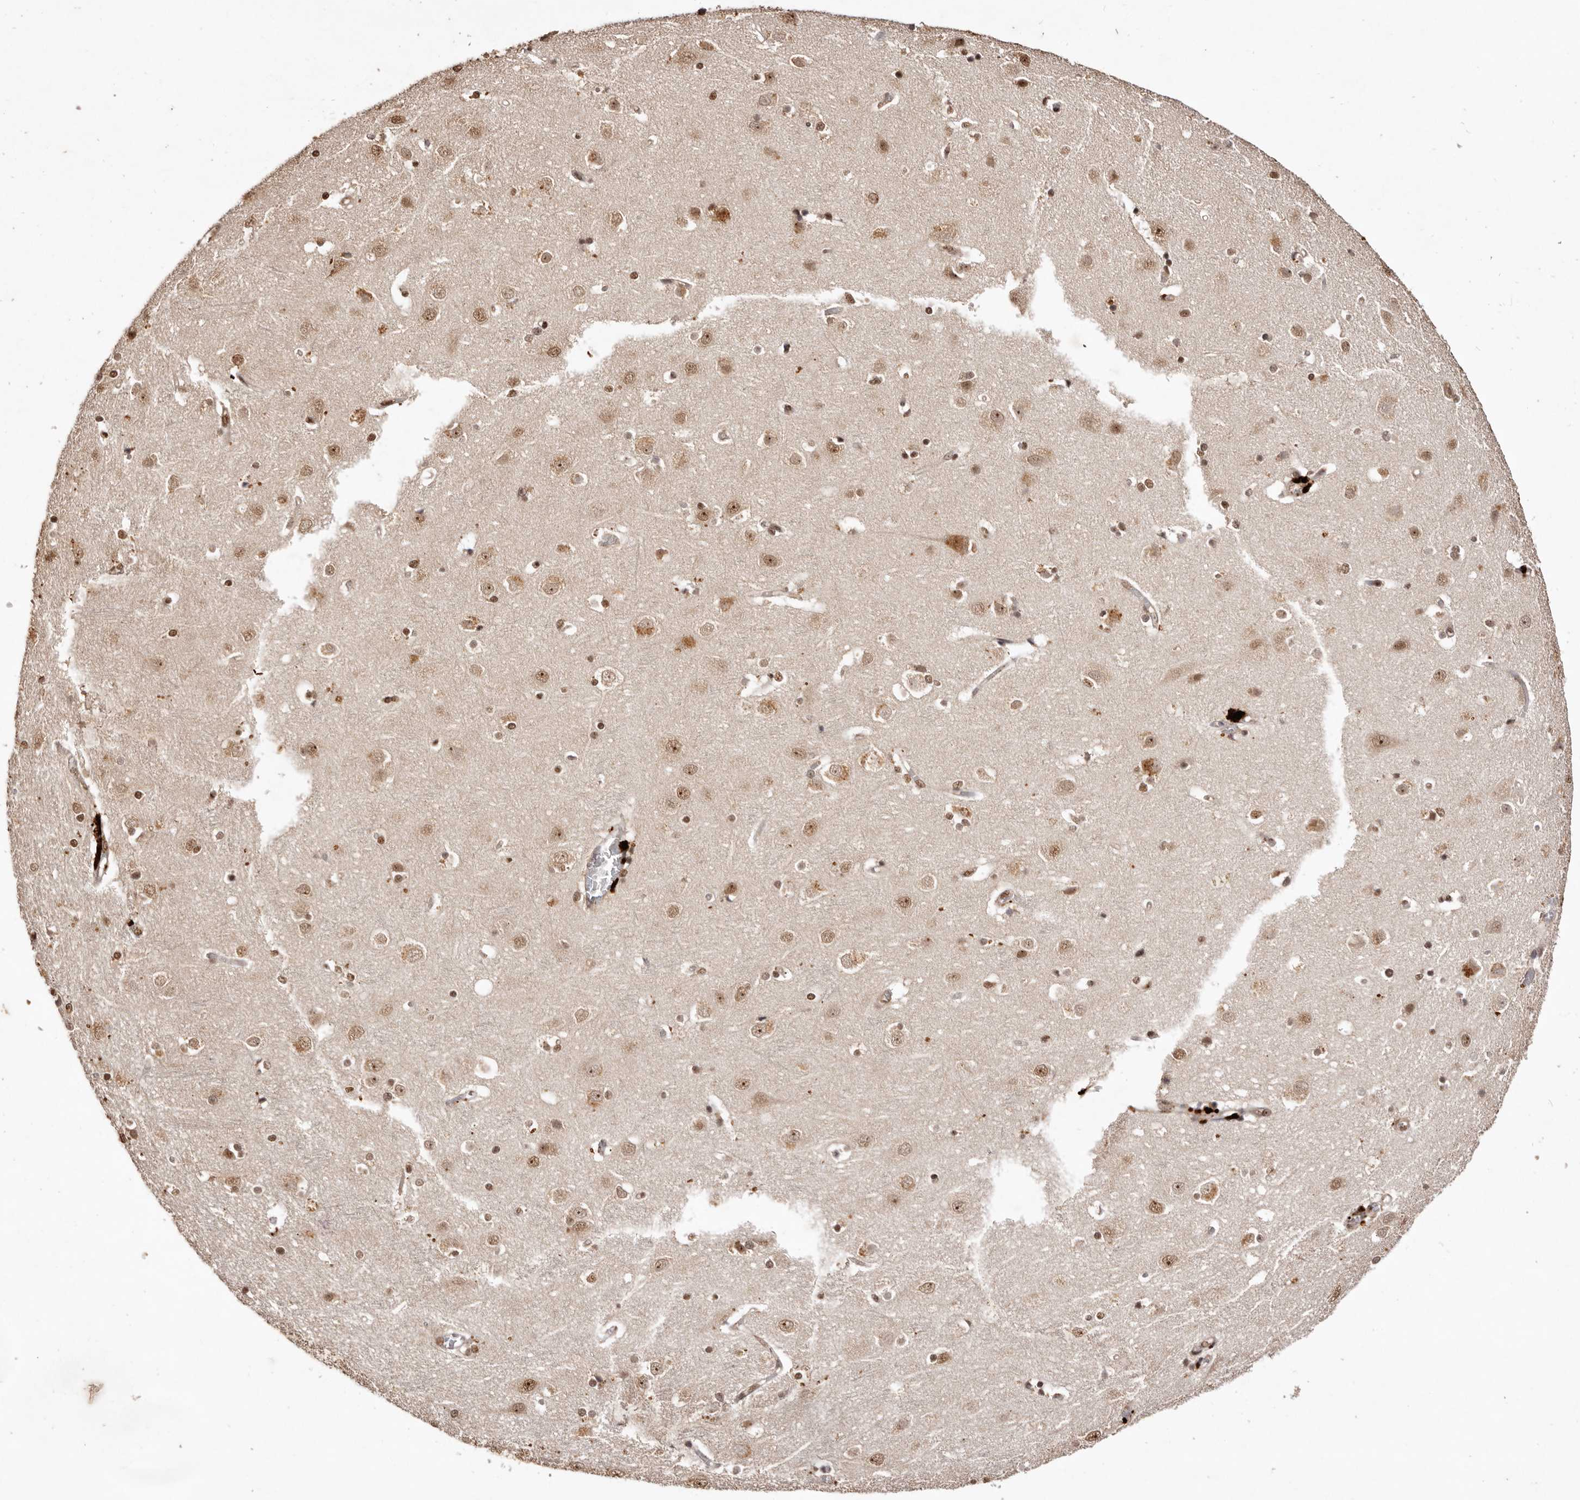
{"staining": {"intensity": "weak", "quantity": ">75%", "location": "cytoplasmic/membranous,nuclear"}, "tissue": "cerebral cortex", "cell_type": "Endothelial cells", "image_type": "normal", "snomed": [{"axis": "morphology", "description": "Normal tissue, NOS"}, {"axis": "topography", "description": "Cerebral cortex"}], "caption": "A brown stain labels weak cytoplasmic/membranous,nuclear staining of a protein in endothelial cells of normal human cerebral cortex. The staining was performed using DAB (3,3'-diaminobenzidine), with brown indicating positive protein expression. Nuclei are stained blue with hematoxylin.", "gene": "NOTCH1", "patient": {"sex": "male", "age": 54}}